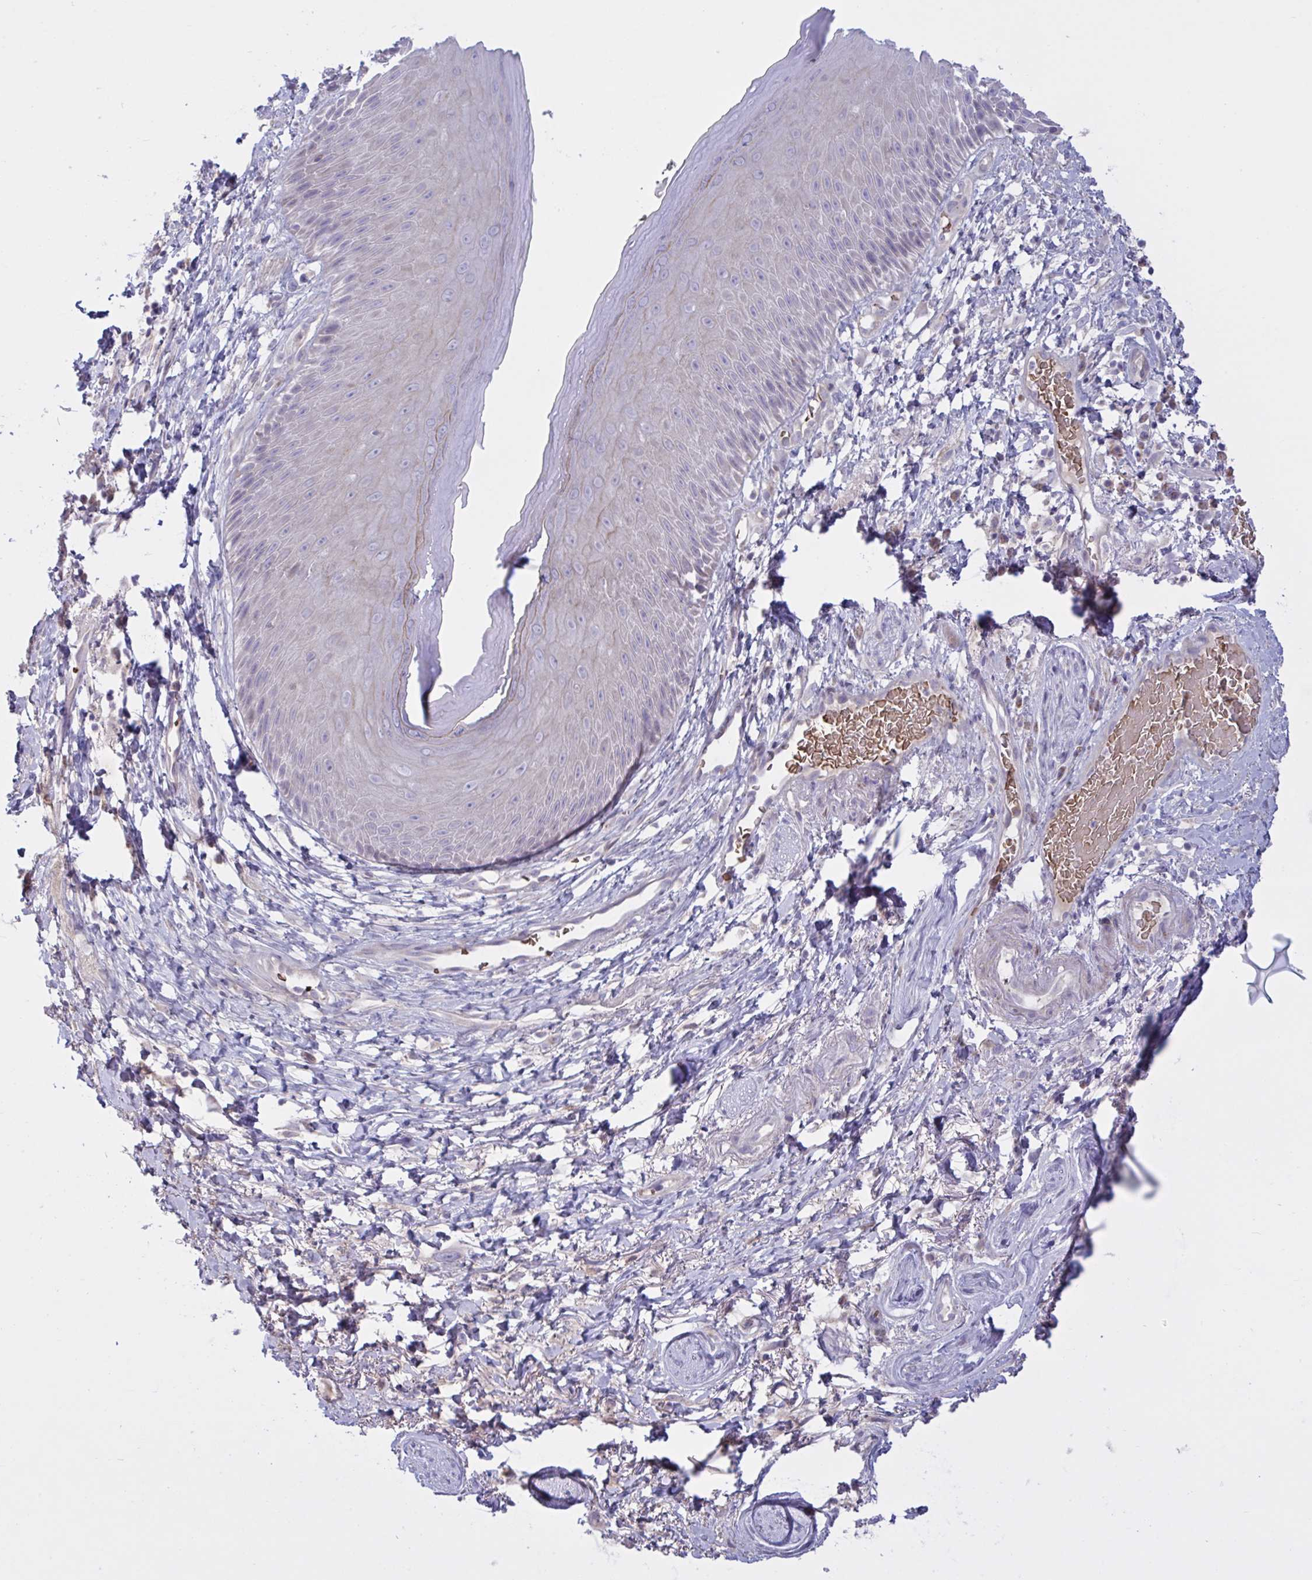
{"staining": {"intensity": "weak", "quantity": "<25%", "location": "cytoplasmic/membranous"}, "tissue": "skin", "cell_type": "Epidermal cells", "image_type": "normal", "snomed": [{"axis": "morphology", "description": "Normal tissue, NOS"}, {"axis": "topography", "description": "Anal"}], "caption": "DAB (3,3'-diaminobenzidine) immunohistochemical staining of unremarkable human skin displays no significant staining in epidermal cells.", "gene": "VWC2", "patient": {"sex": "male", "age": 78}}